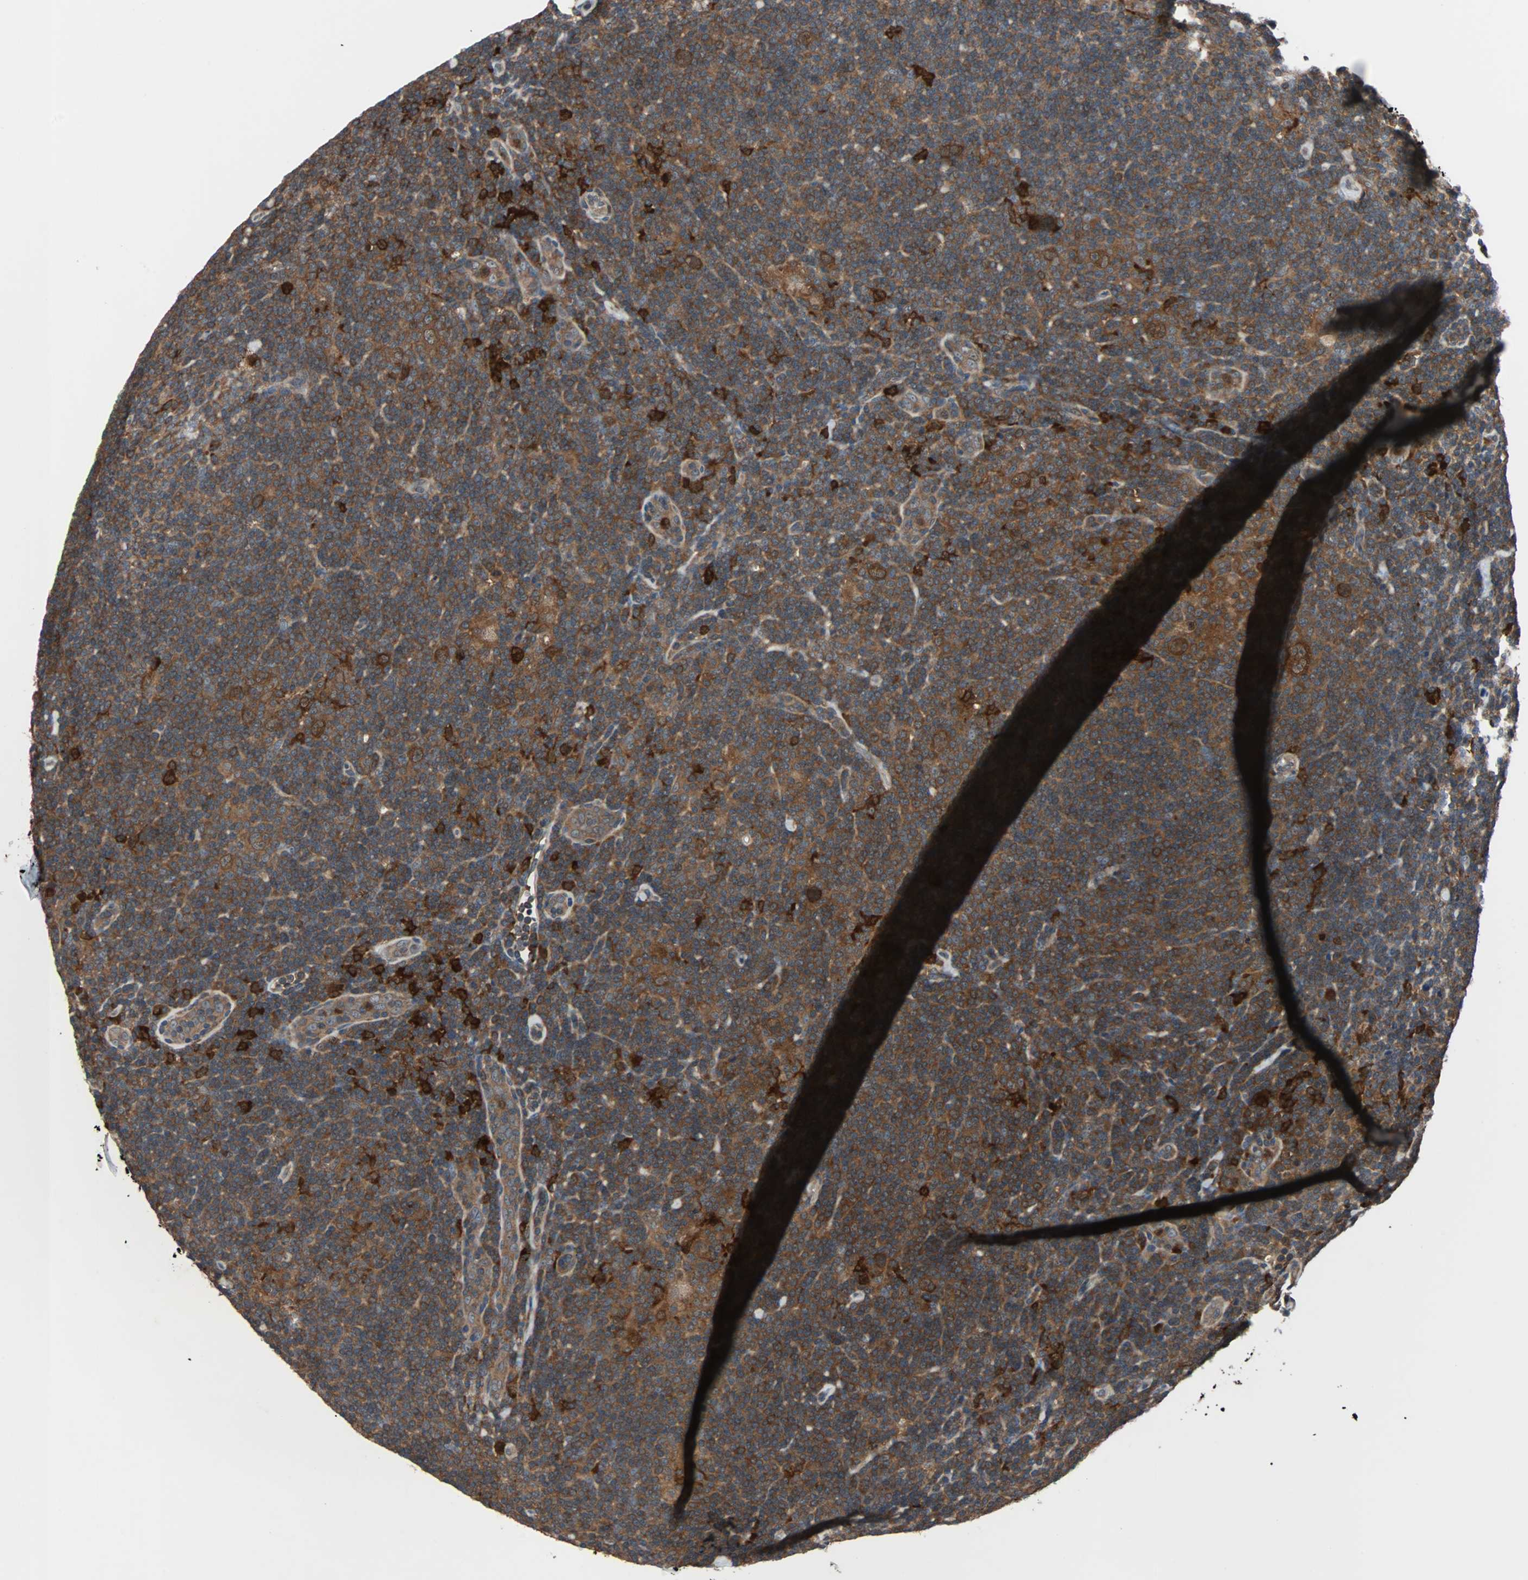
{"staining": {"intensity": "moderate", "quantity": ">75%", "location": "cytoplasmic/membranous"}, "tissue": "lymphoma", "cell_type": "Tumor cells", "image_type": "cancer", "snomed": [{"axis": "morphology", "description": "Hodgkin's disease, NOS"}, {"axis": "topography", "description": "Lymph node"}], "caption": "Lymphoma tissue displays moderate cytoplasmic/membranous positivity in about >75% of tumor cells Nuclei are stained in blue.", "gene": "PAK1", "patient": {"sex": "female", "age": 57}}